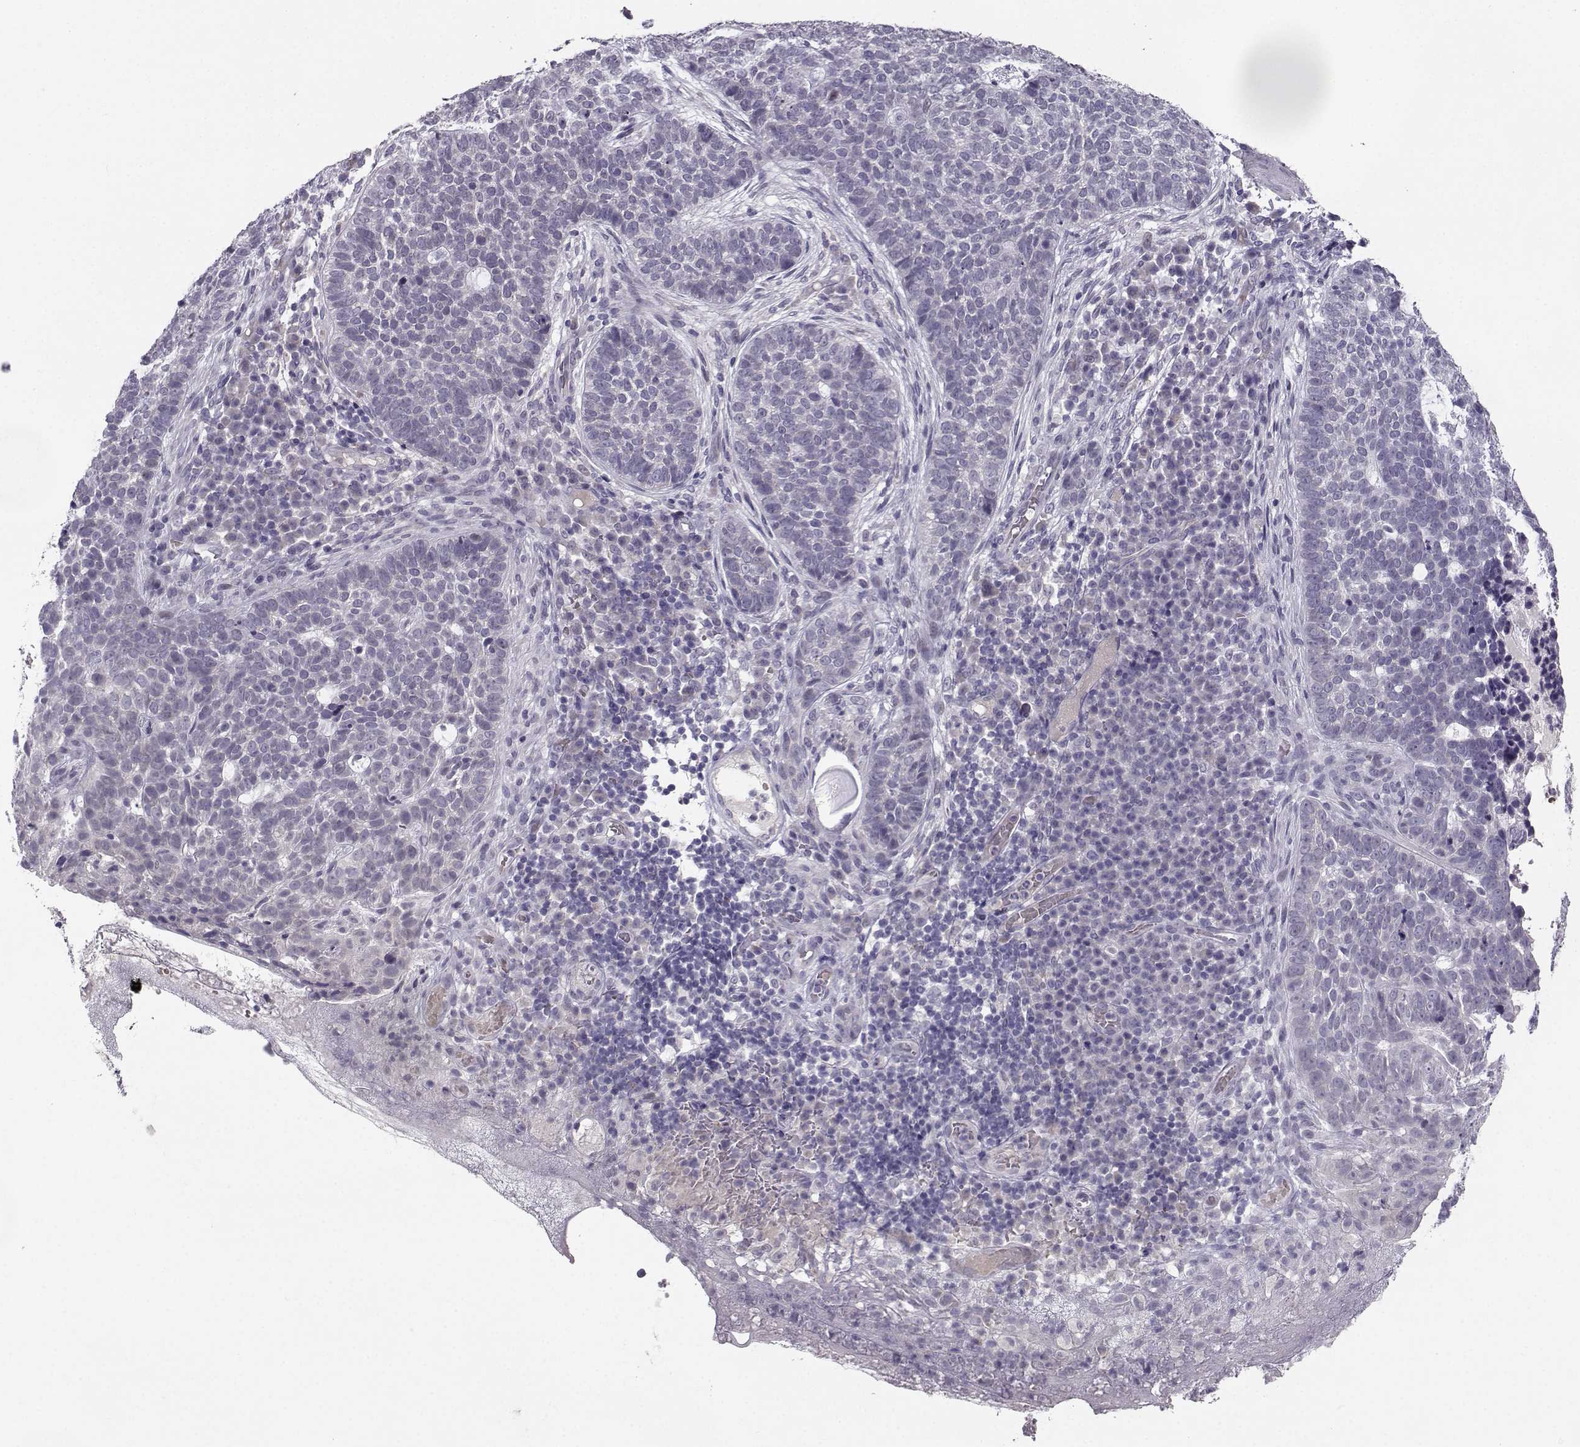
{"staining": {"intensity": "negative", "quantity": "none", "location": "none"}, "tissue": "skin cancer", "cell_type": "Tumor cells", "image_type": "cancer", "snomed": [{"axis": "morphology", "description": "Basal cell carcinoma"}, {"axis": "topography", "description": "Skin"}], "caption": "The histopathology image shows no staining of tumor cells in skin cancer.", "gene": "LIN28A", "patient": {"sex": "female", "age": 69}}